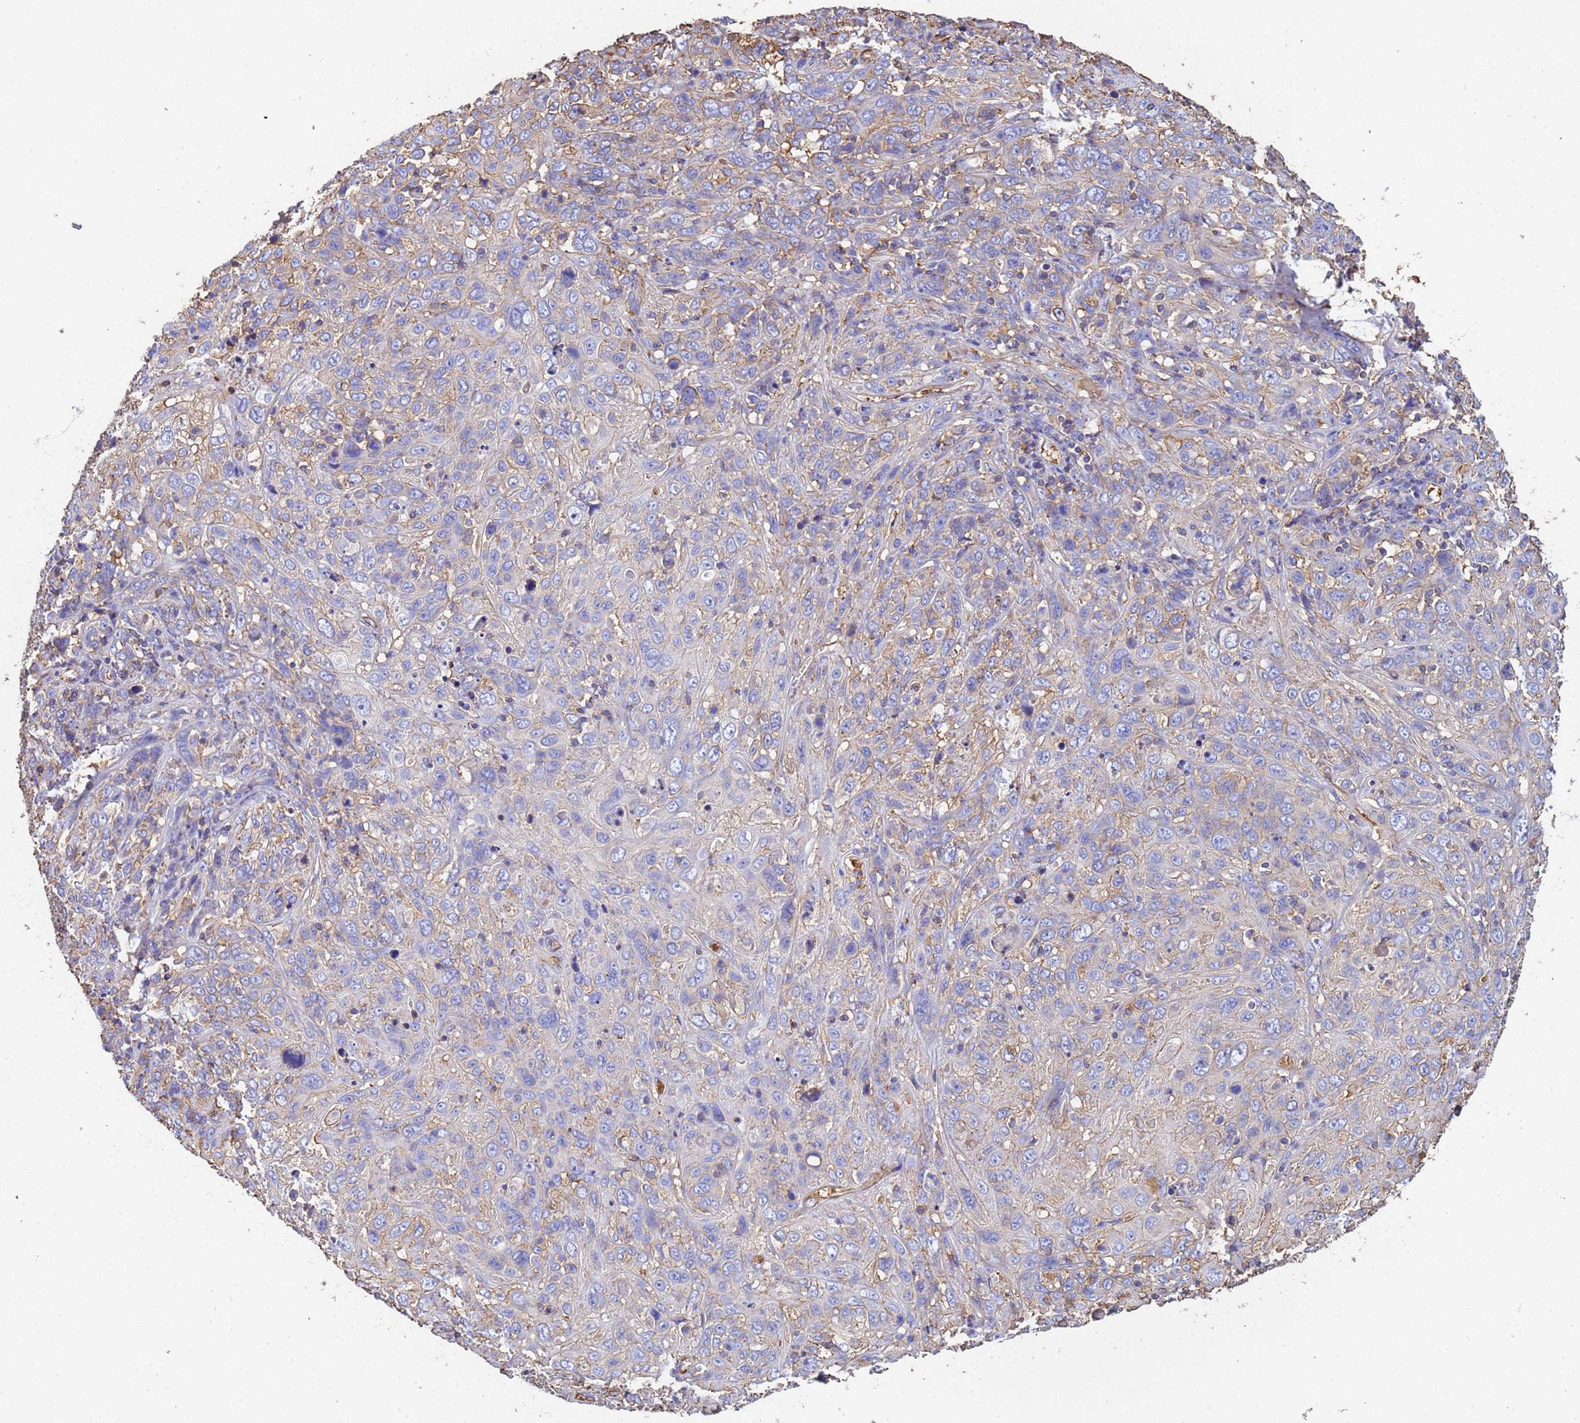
{"staining": {"intensity": "negative", "quantity": "none", "location": "none"}, "tissue": "cervical cancer", "cell_type": "Tumor cells", "image_type": "cancer", "snomed": [{"axis": "morphology", "description": "Squamous cell carcinoma, NOS"}, {"axis": "topography", "description": "Cervix"}], "caption": "DAB immunohistochemical staining of squamous cell carcinoma (cervical) reveals no significant expression in tumor cells.", "gene": "MYL12A", "patient": {"sex": "female", "age": 46}}